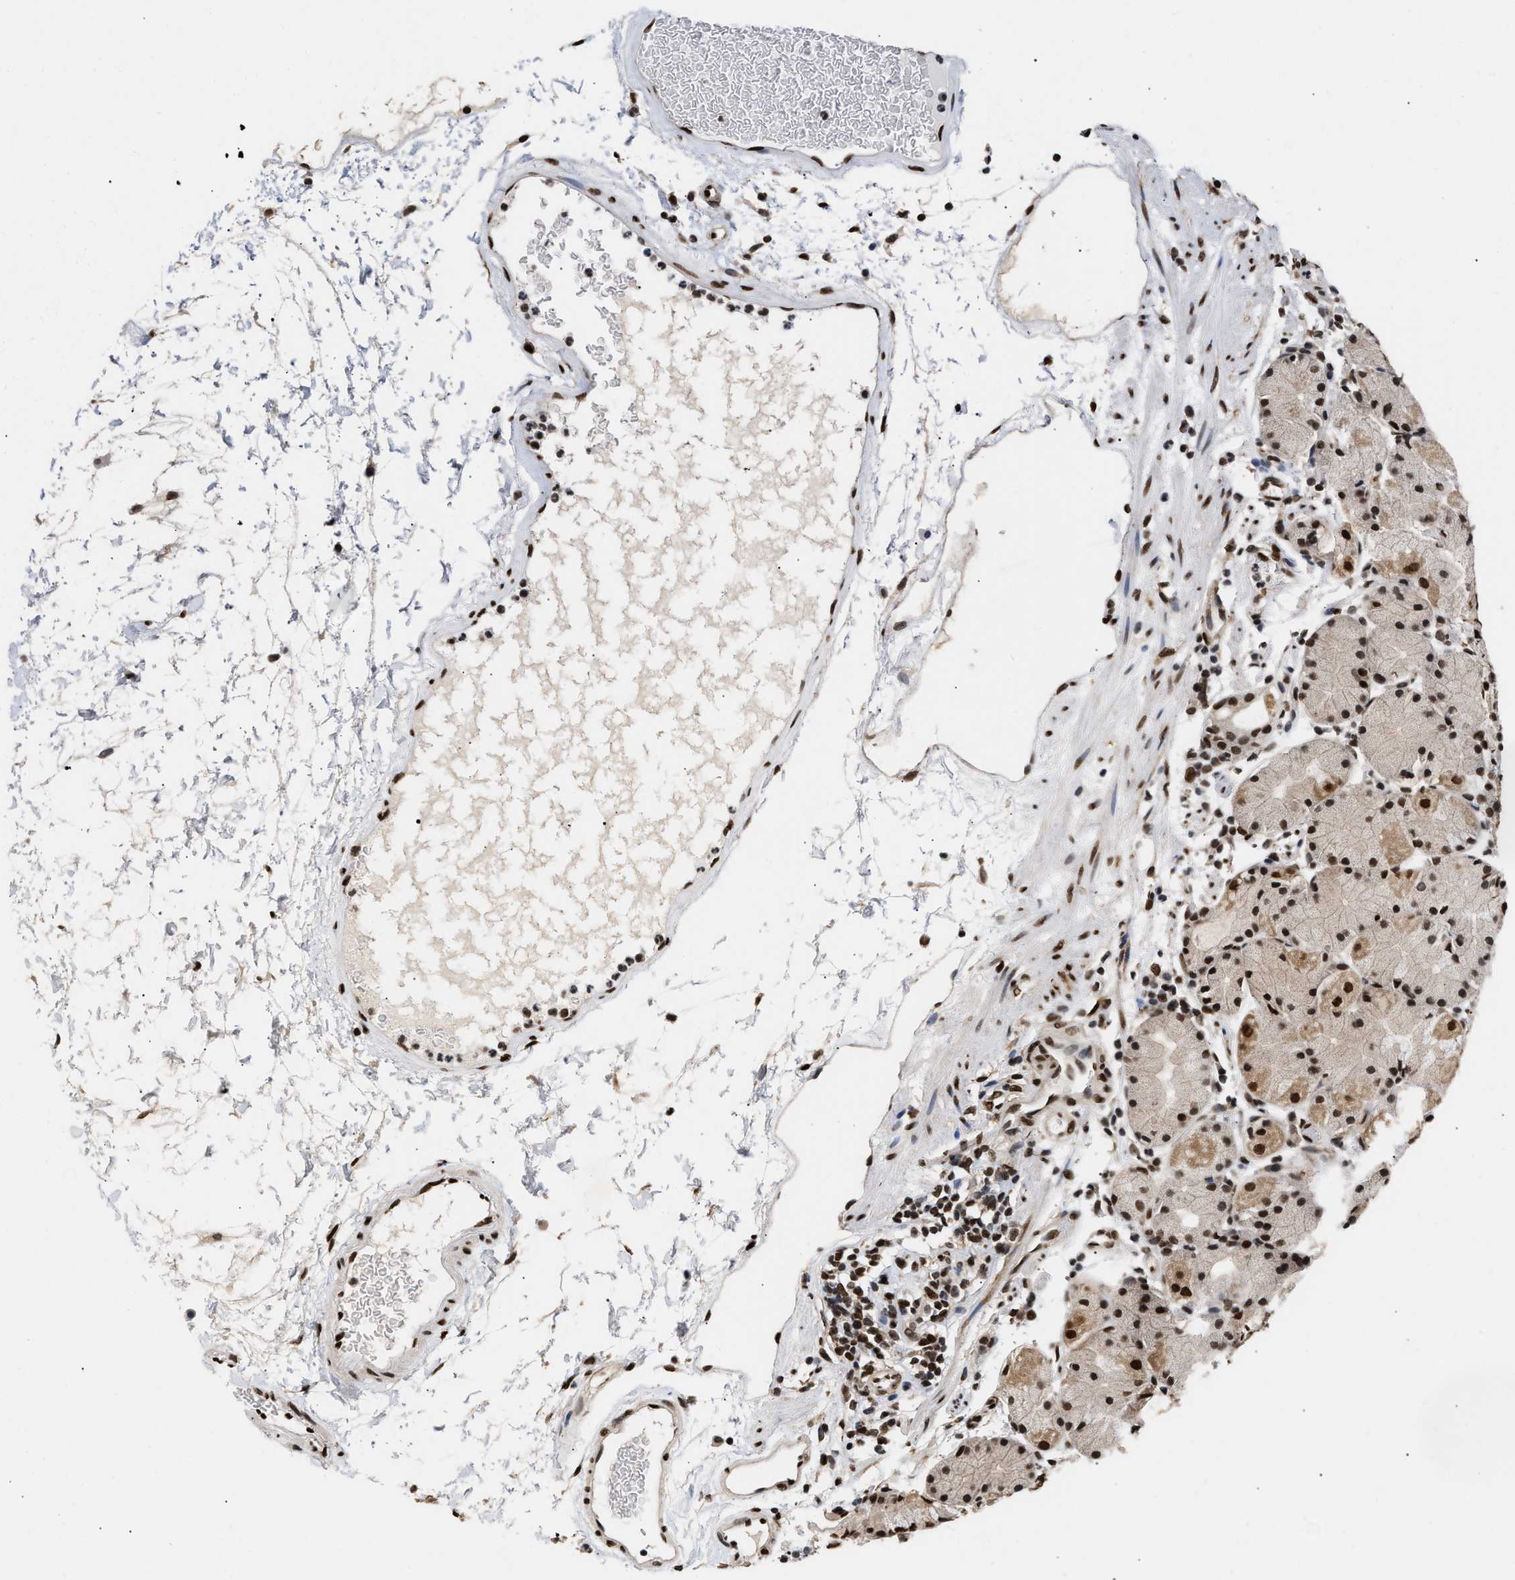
{"staining": {"intensity": "strong", "quantity": ">75%", "location": "cytoplasmic/membranous,nuclear"}, "tissue": "stomach", "cell_type": "Glandular cells", "image_type": "normal", "snomed": [{"axis": "morphology", "description": "Normal tissue, NOS"}, {"axis": "topography", "description": "Stomach"}, {"axis": "topography", "description": "Stomach, lower"}], "caption": "Stomach was stained to show a protein in brown. There is high levels of strong cytoplasmic/membranous,nuclear staining in approximately >75% of glandular cells. (IHC, brightfield microscopy, high magnification).", "gene": "PSIP1", "patient": {"sex": "female", "age": 75}}